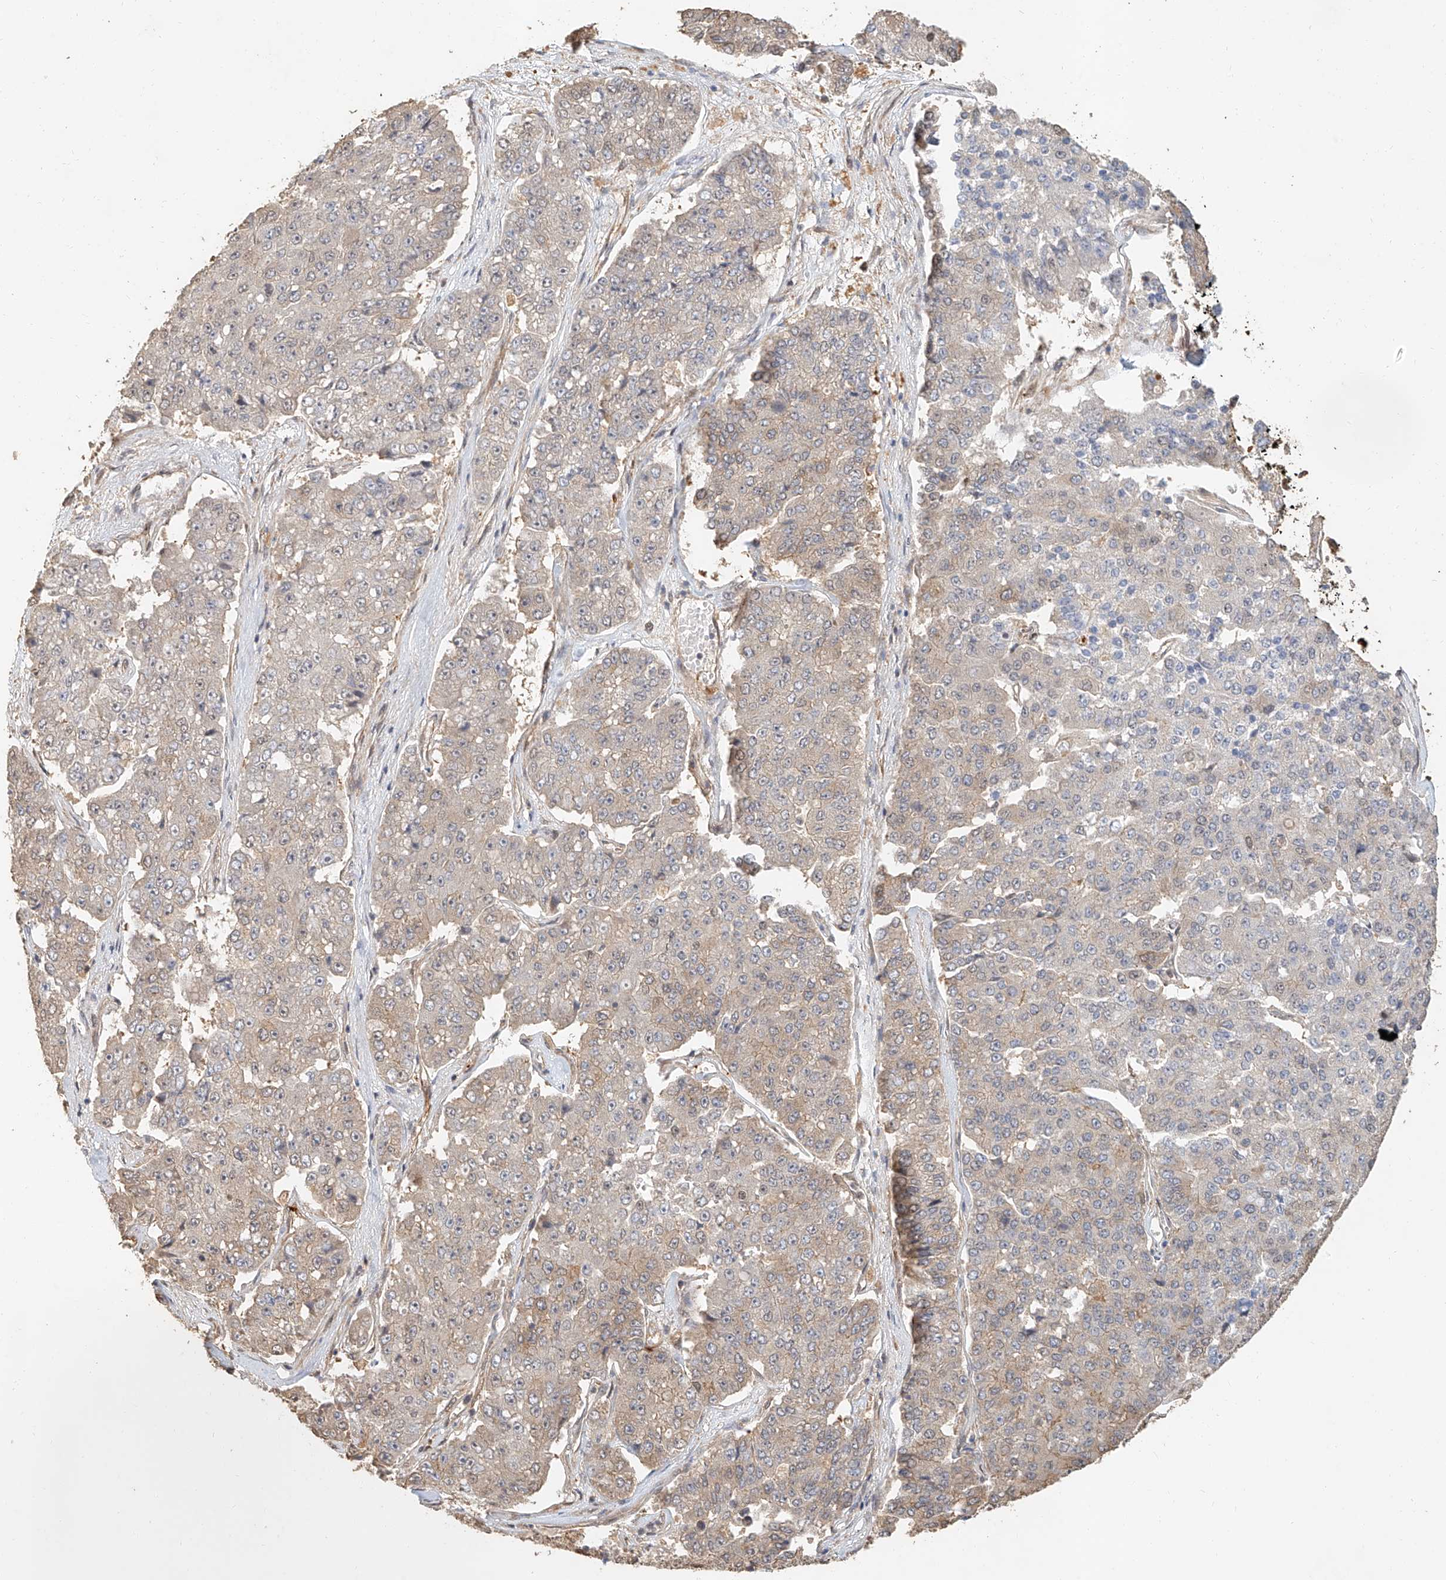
{"staining": {"intensity": "weak", "quantity": "<25%", "location": "cytoplasmic/membranous"}, "tissue": "pancreatic cancer", "cell_type": "Tumor cells", "image_type": "cancer", "snomed": [{"axis": "morphology", "description": "Adenocarcinoma, NOS"}, {"axis": "topography", "description": "Pancreas"}], "caption": "Immunohistochemical staining of adenocarcinoma (pancreatic) shows no significant expression in tumor cells.", "gene": "NAP1L1", "patient": {"sex": "male", "age": 50}}